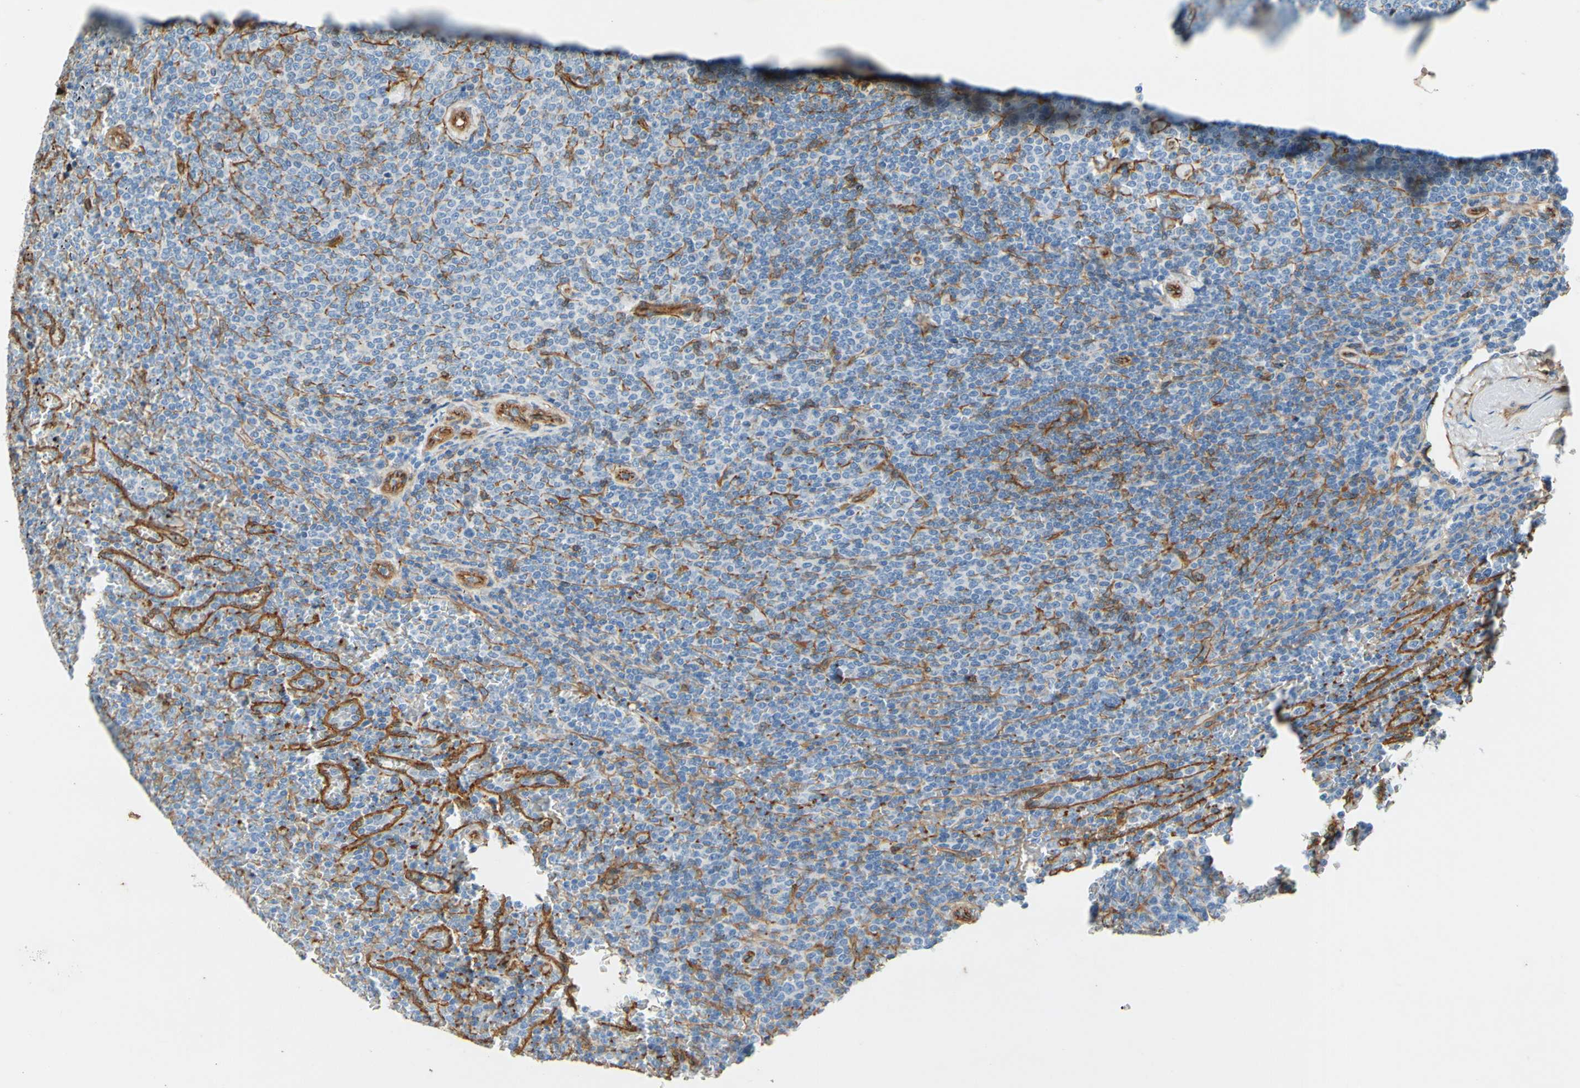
{"staining": {"intensity": "negative", "quantity": "none", "location": "none"}, "tissue": "lymphoma", "cell_type": "Tumor cells", "image_type": "cancer", "snomed": [{"axis": "morphology", "description": "Malignant lymphoma, non-Hodgkin's type, Low grade"}, {"axis": "topography", "description": "Spleen"}], "caption": "Tumor cells show no significant staining in lymphoma.", "gene": "CTTNBP2", "patient": {"sex": "female", "age": 77}}